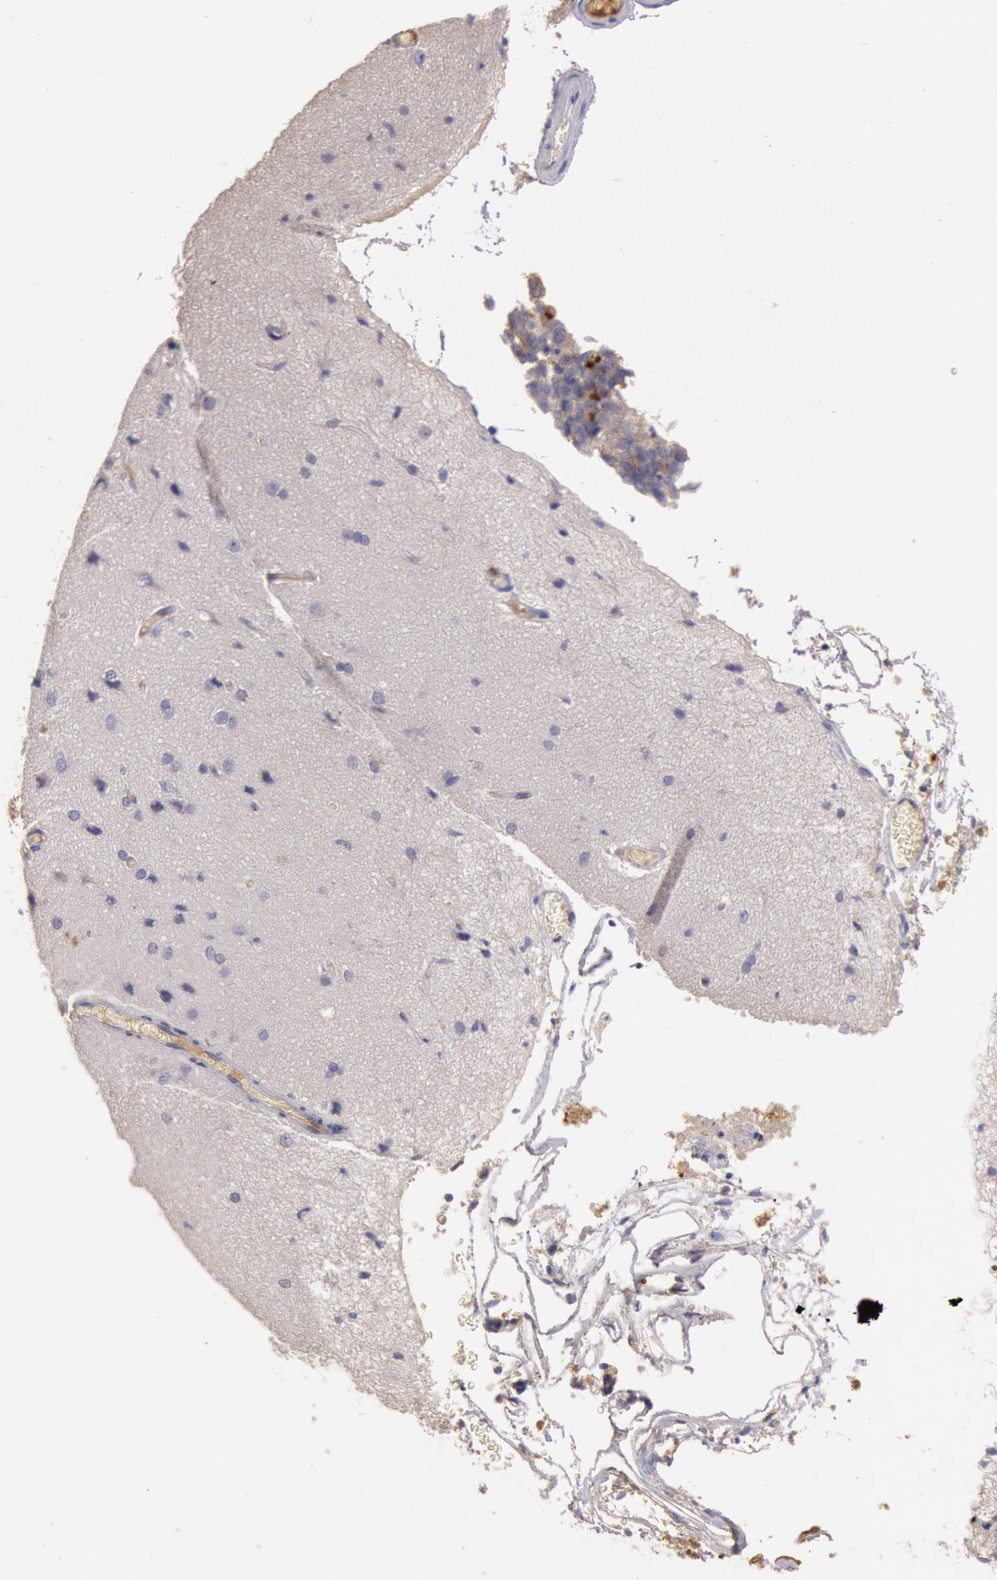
{"staining": {"intensity": "negative", "quantity": "none", "location": "none"}, "tissue": "cerebral cortex", "cell_type": "Endothelial cells", "image_type": "normal", "snomed": [{"axis": "morphology", "description": "Normal tissue, NOS"}, {"axis": "morphology", "description": "Glioma, malignant, High grade"}, {"axis": "topography", "description": "Cerebral cortex"}], "caption": "Cerebral cortex stained for a protein using IHC reveals no staining endothelial cells.", "gene": "C1R", "patient": {"sex": "male", "age": 77}}